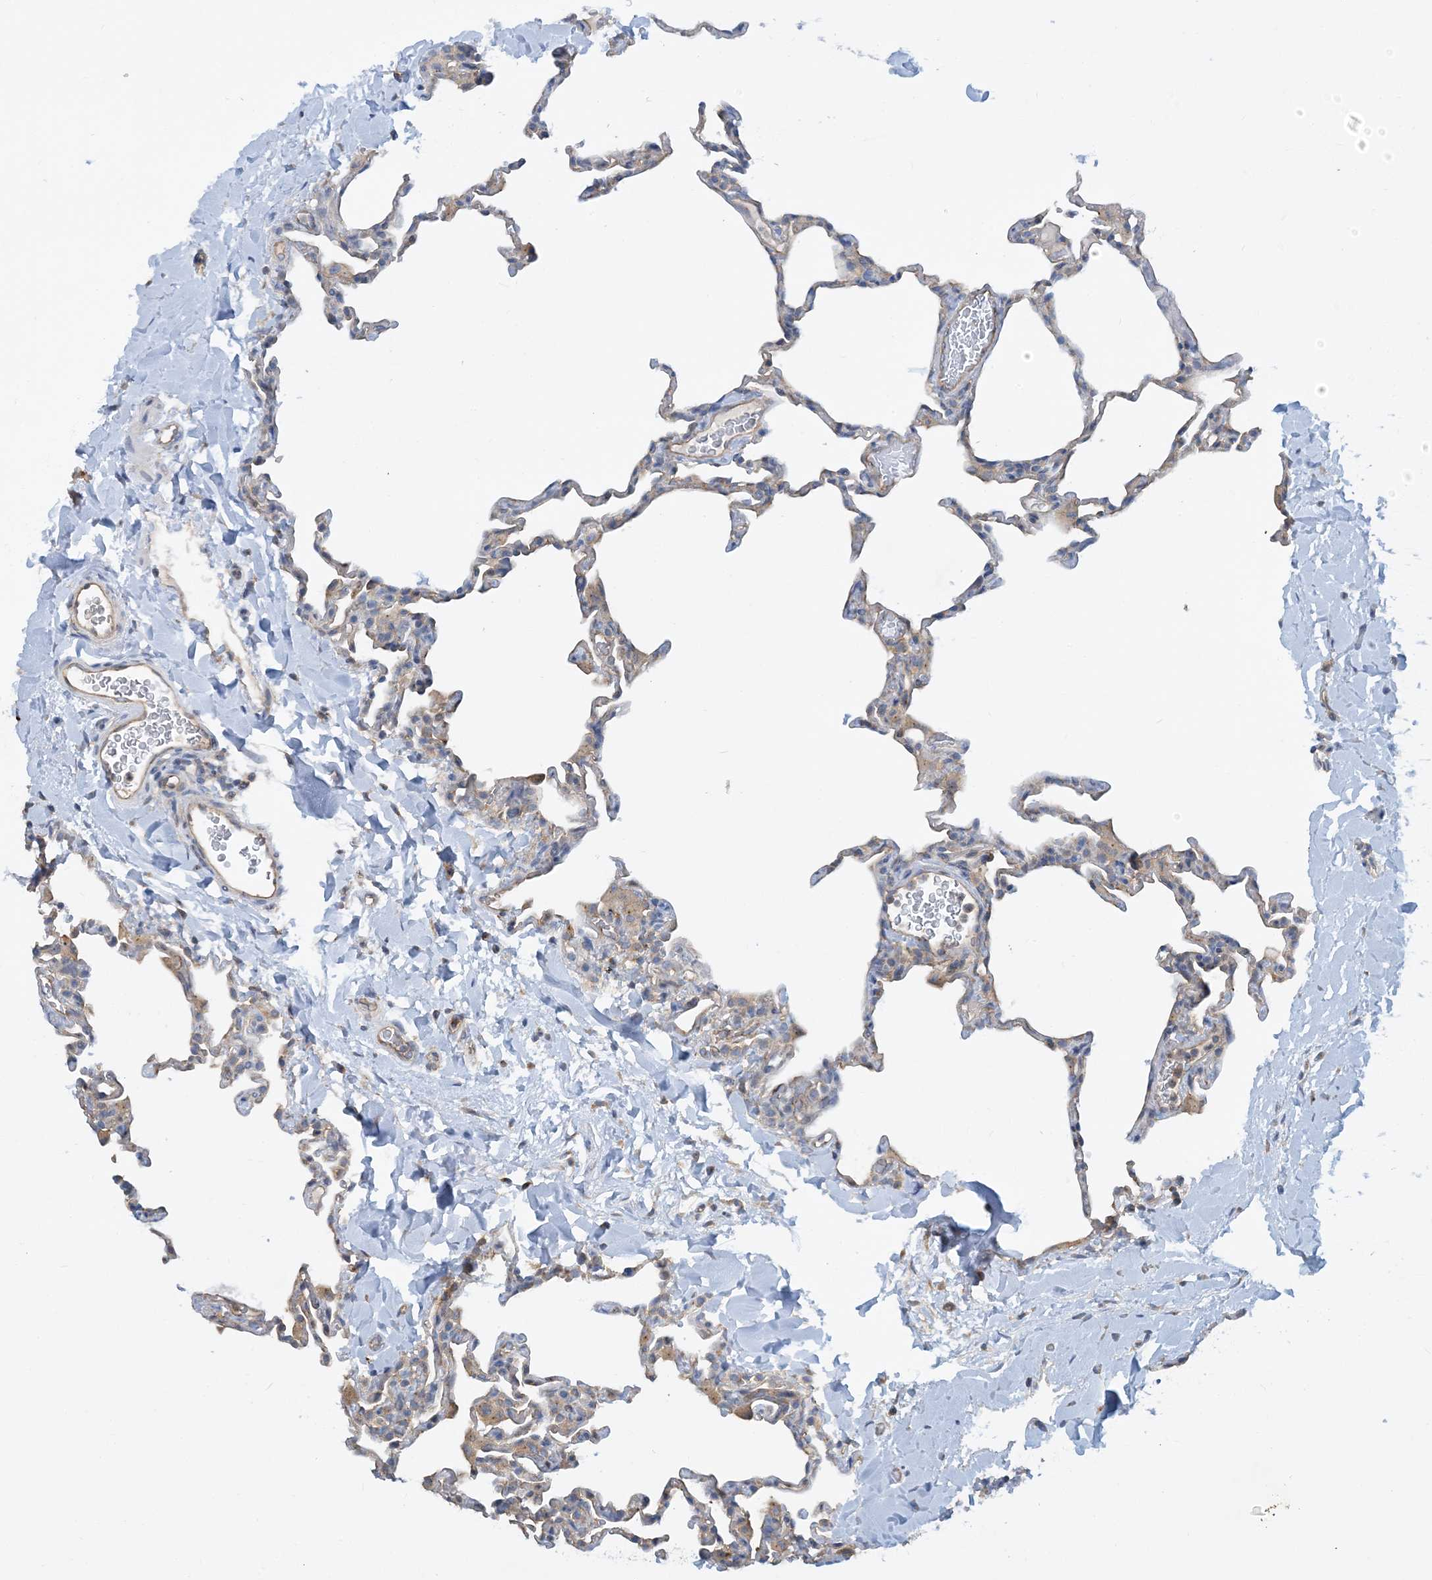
{"staining": {"intensity": "weak", "quantity": "<25%", "location": "cytoplasmic/membranous"}, "tissue": "lung", "cell_type": "Alveolar cells", "image_type": "normal", "snomed": [{"axis": "morphology", "description": "Normal tissue, NOS"}, {"axis": "topography", "description": "Lung"}], "caption": "This is an immunohistochemistry (IHC) image of normal lung. There is no positivity in alveolar cells.", "gene": "SIDT1", "patient": {"sex": "male", "age": 20}}